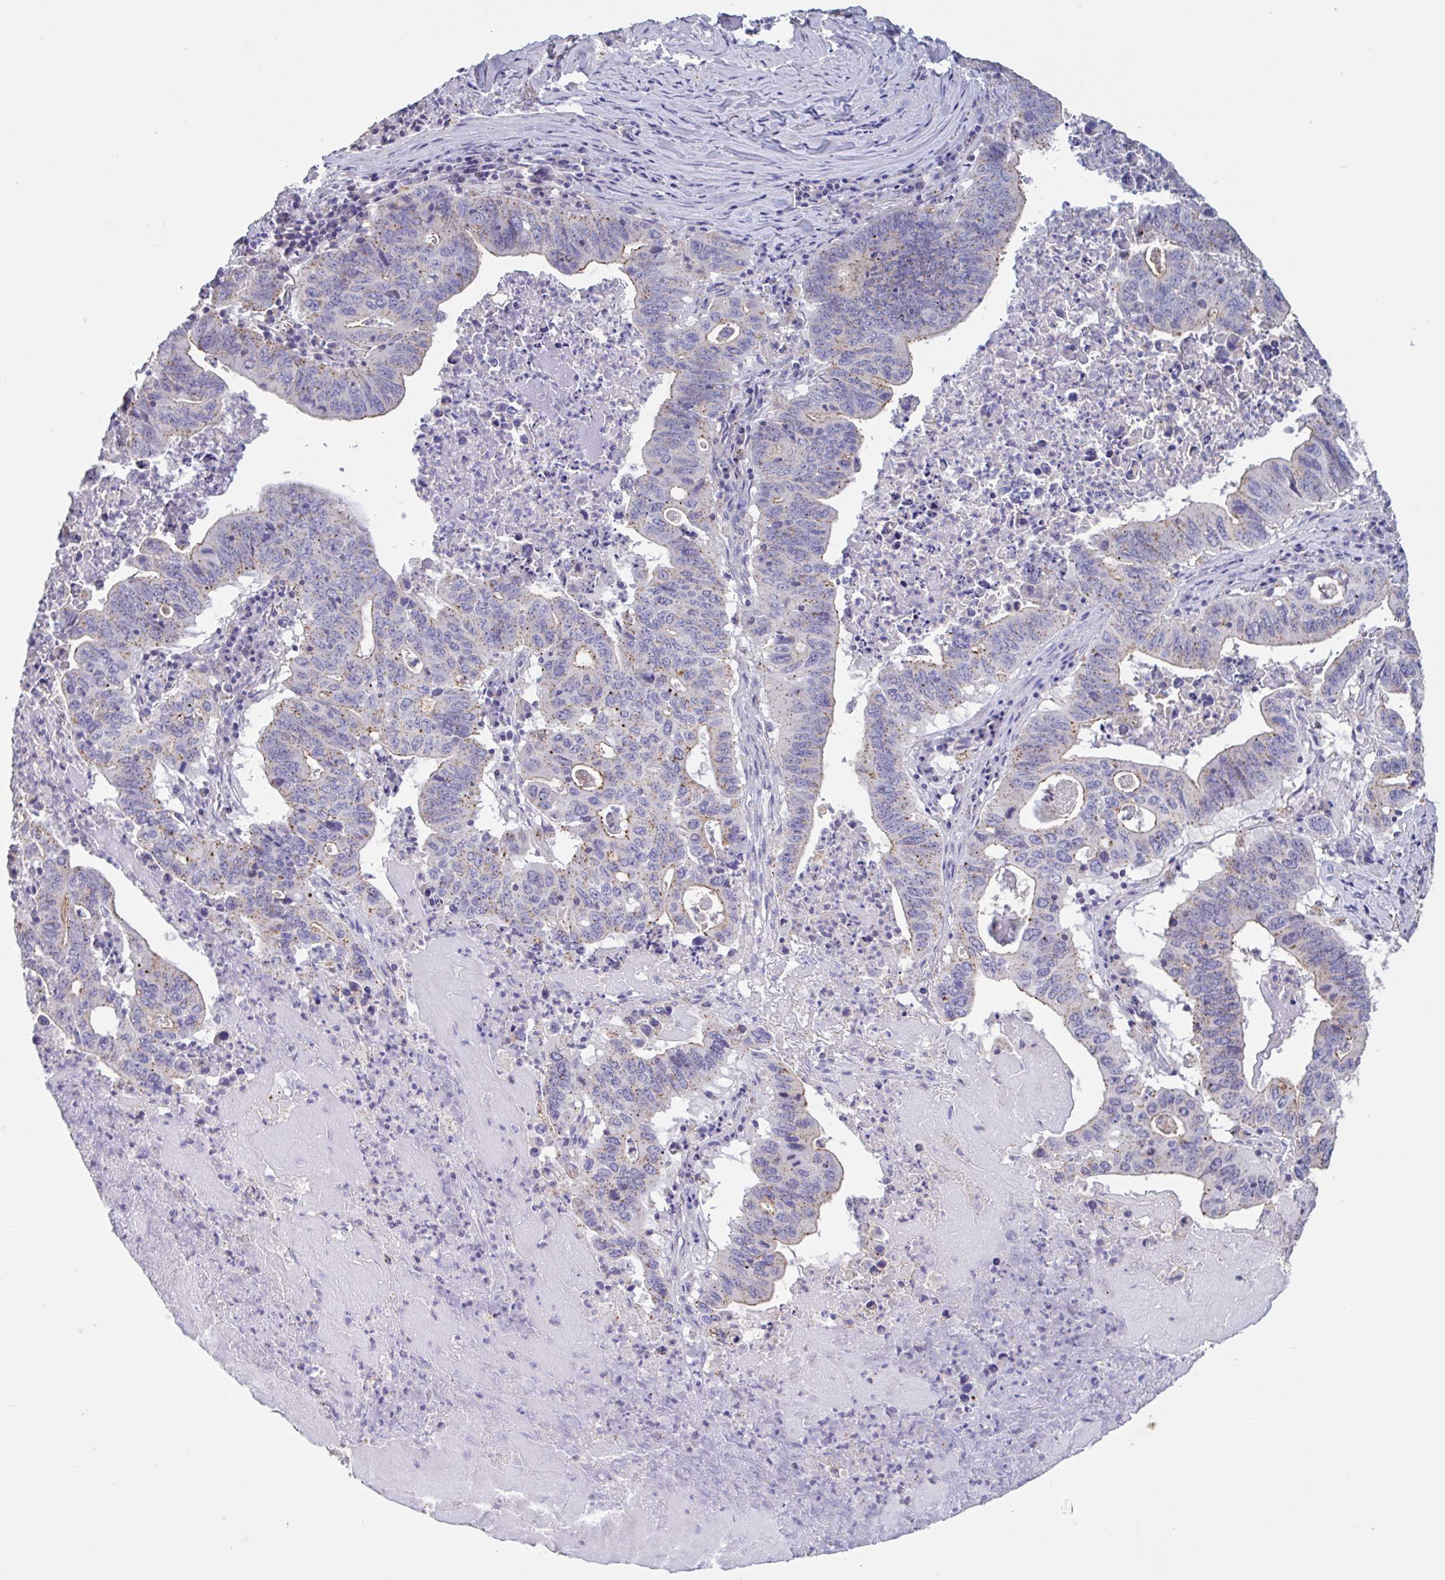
{"staining": {"intensity": "weak", "quantity": "25%-75%", "location": "cytoplasmic/membranous"}, "tissue": "lung cancer", "cell_type": "Tumor cells", "image_type": "cancer", "snomed": [{"axis": "morphology", "description": "Adenocarcinoma, NOS"}, {"axis": "topography", "description": "Lung"}], "caption": "The micrograph demonstrates a brown stain indicating the presence of a protein in the cytoplasmic/membranous of tumor cells in lung cancer (adenocarcinoma).", "gene": "CHMP5", "patient": {"sex": "female", "age": 60}}